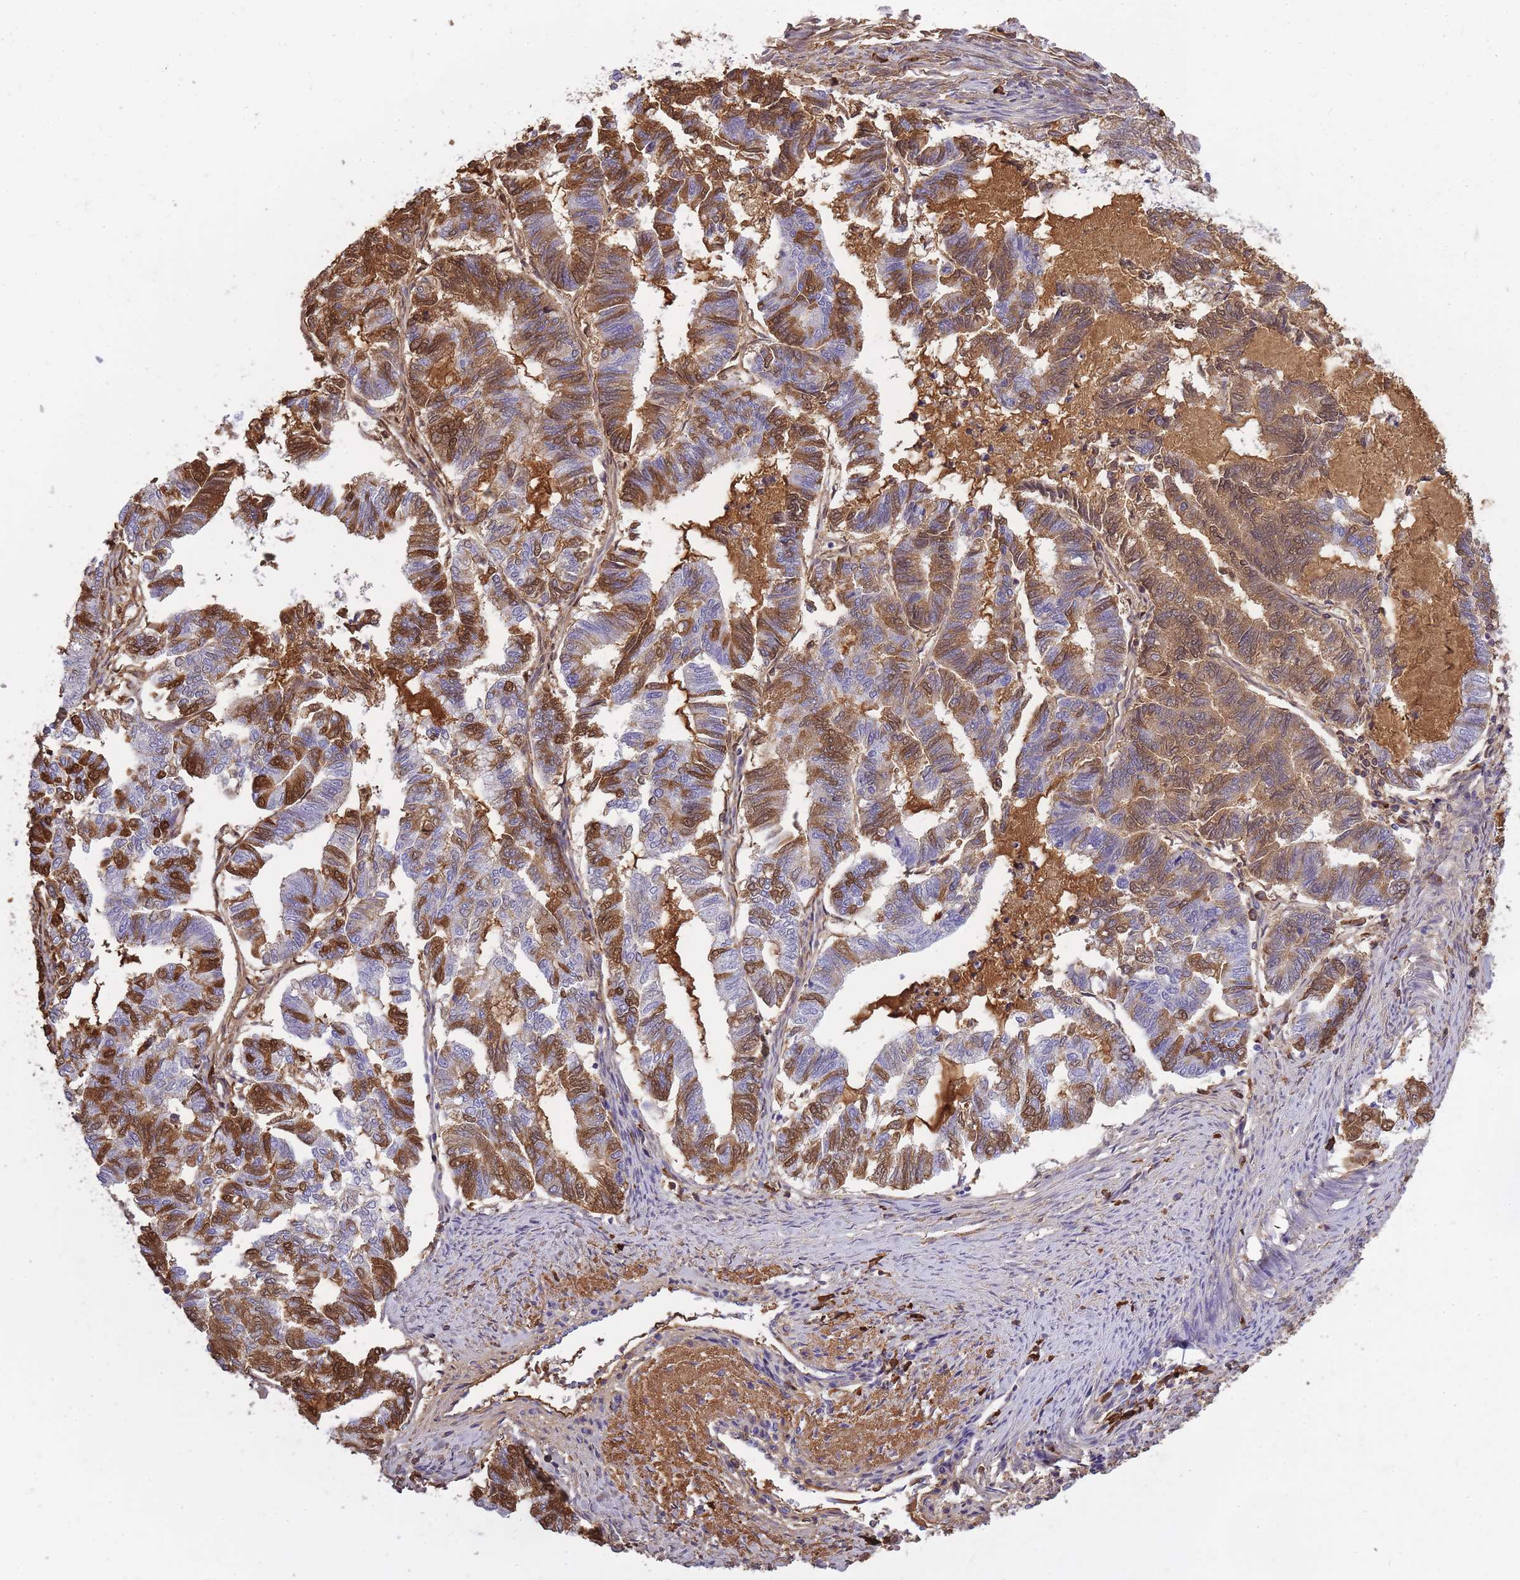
{"staining": {"intensity": "strong", "quantity": "25%-75%", "location": "cytoplasmic/membranous"}, "tissue": "endometrial cancer", "cell_type": "Tumor cells", "image_type": "cancer", "snomed": [{"axis": "morphology", "description": "Adenocarcinoma, NOS"}, {"axis": "topography", "description": "Endometrium"}], "caption": "Strong cytoplasmic/membranous protein expression is seen in about 25%-75% of tumor cells in adenocarcinoma (endometrial).", "gene": "IGKV1D-42", "patient": {"sex": "female", "age": 79}}